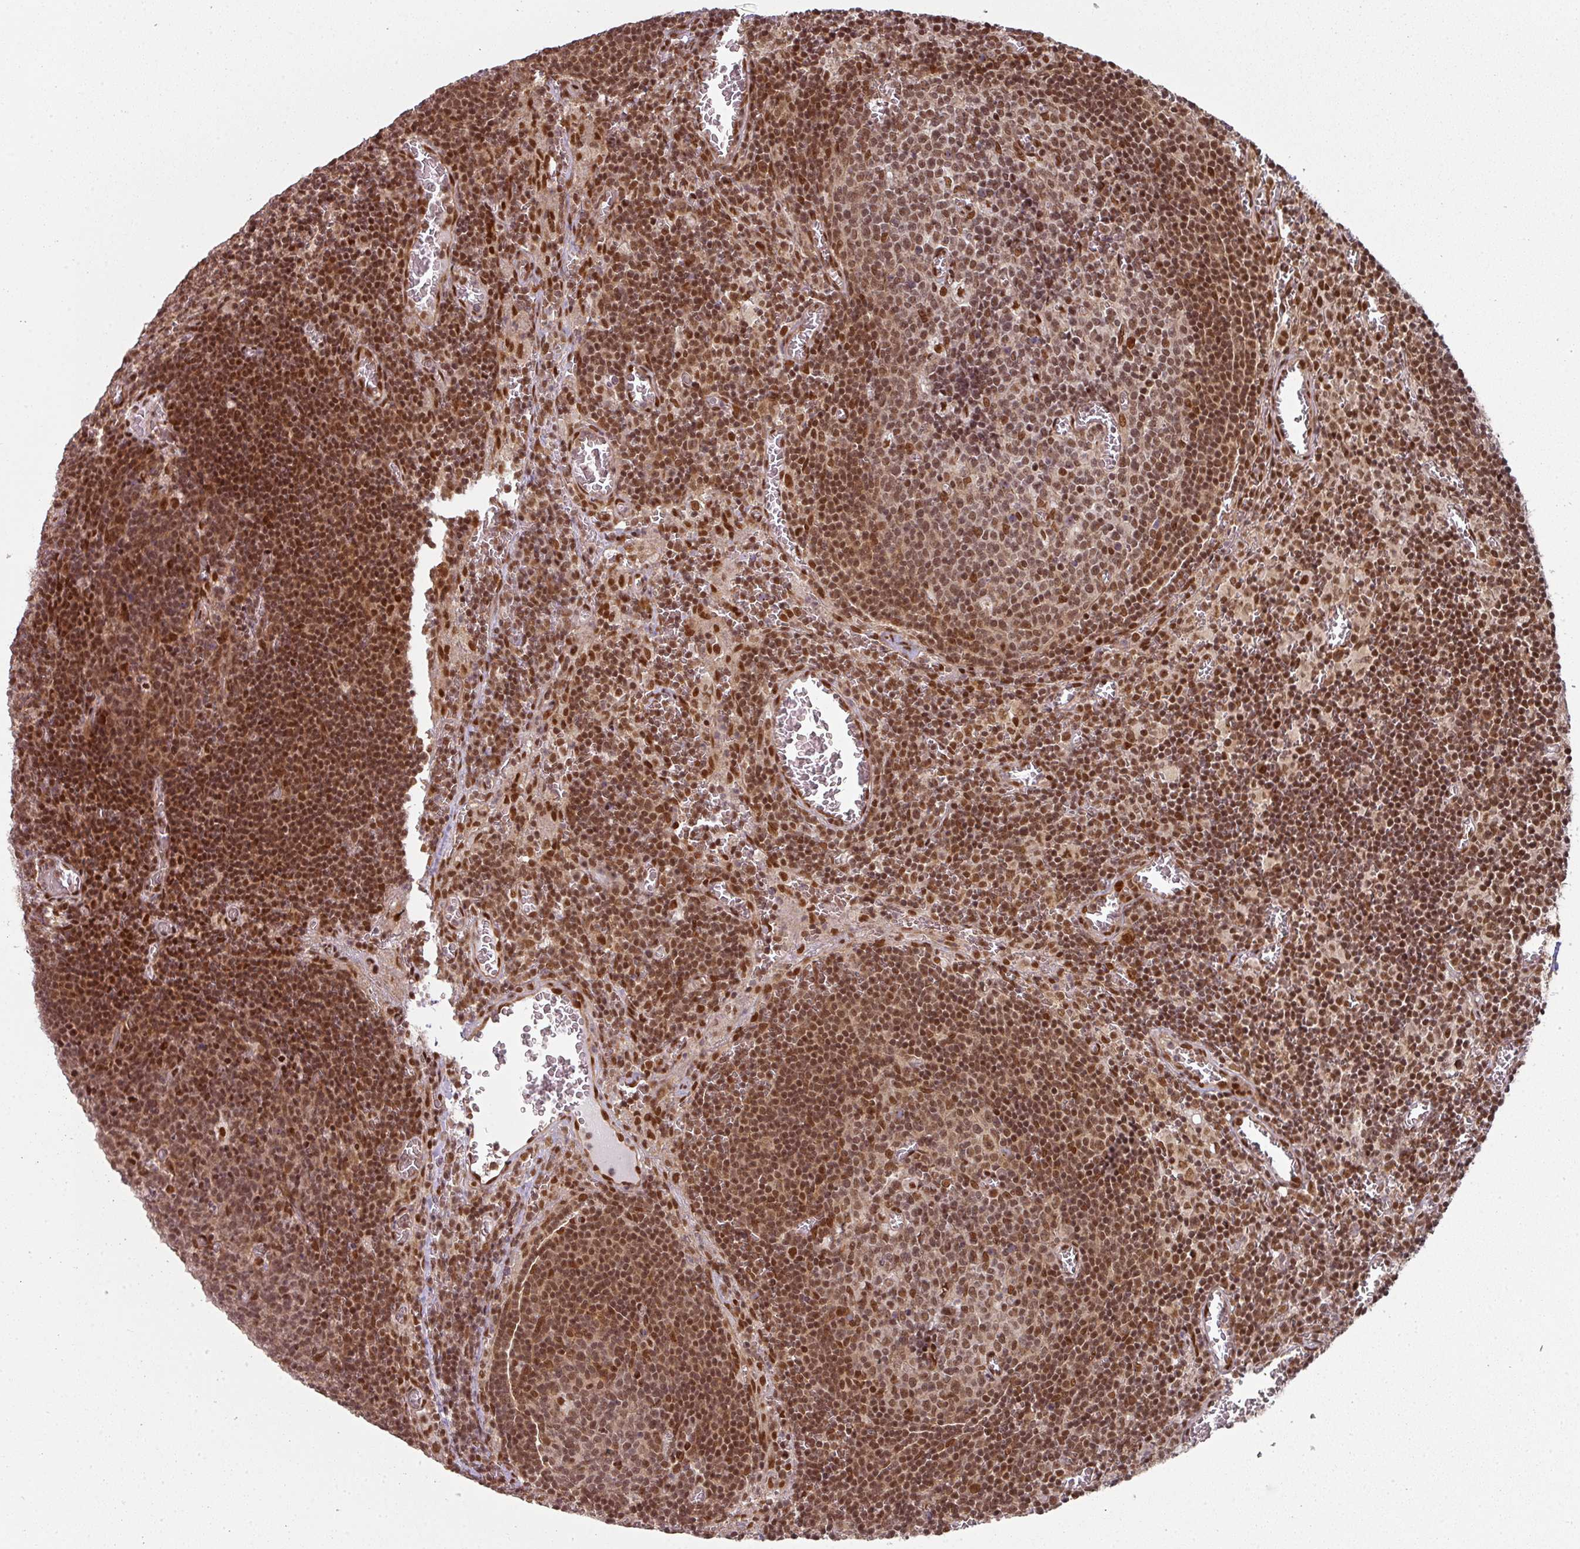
{"staining": {"intensity": "moderate", "quantity": ">75%", "location": "nuclear"}, "tissue": "lymph node", "cell_type": "Germinal center cells", "image_type": "normal", "snomed": [{"axis": "morphology", "description": "Normal tissue, NOS"}, {"axis": "topography", "description": "Lymph node"}], "caption": "Immunohistochemistry image of benign human lymph node stained for a protein (brown), which reveals medium levels of moderate nuclear expression in about >75% of germinal center cells.", "gene": "SIK3", "patient": {"sex": "male", "age": 50}}